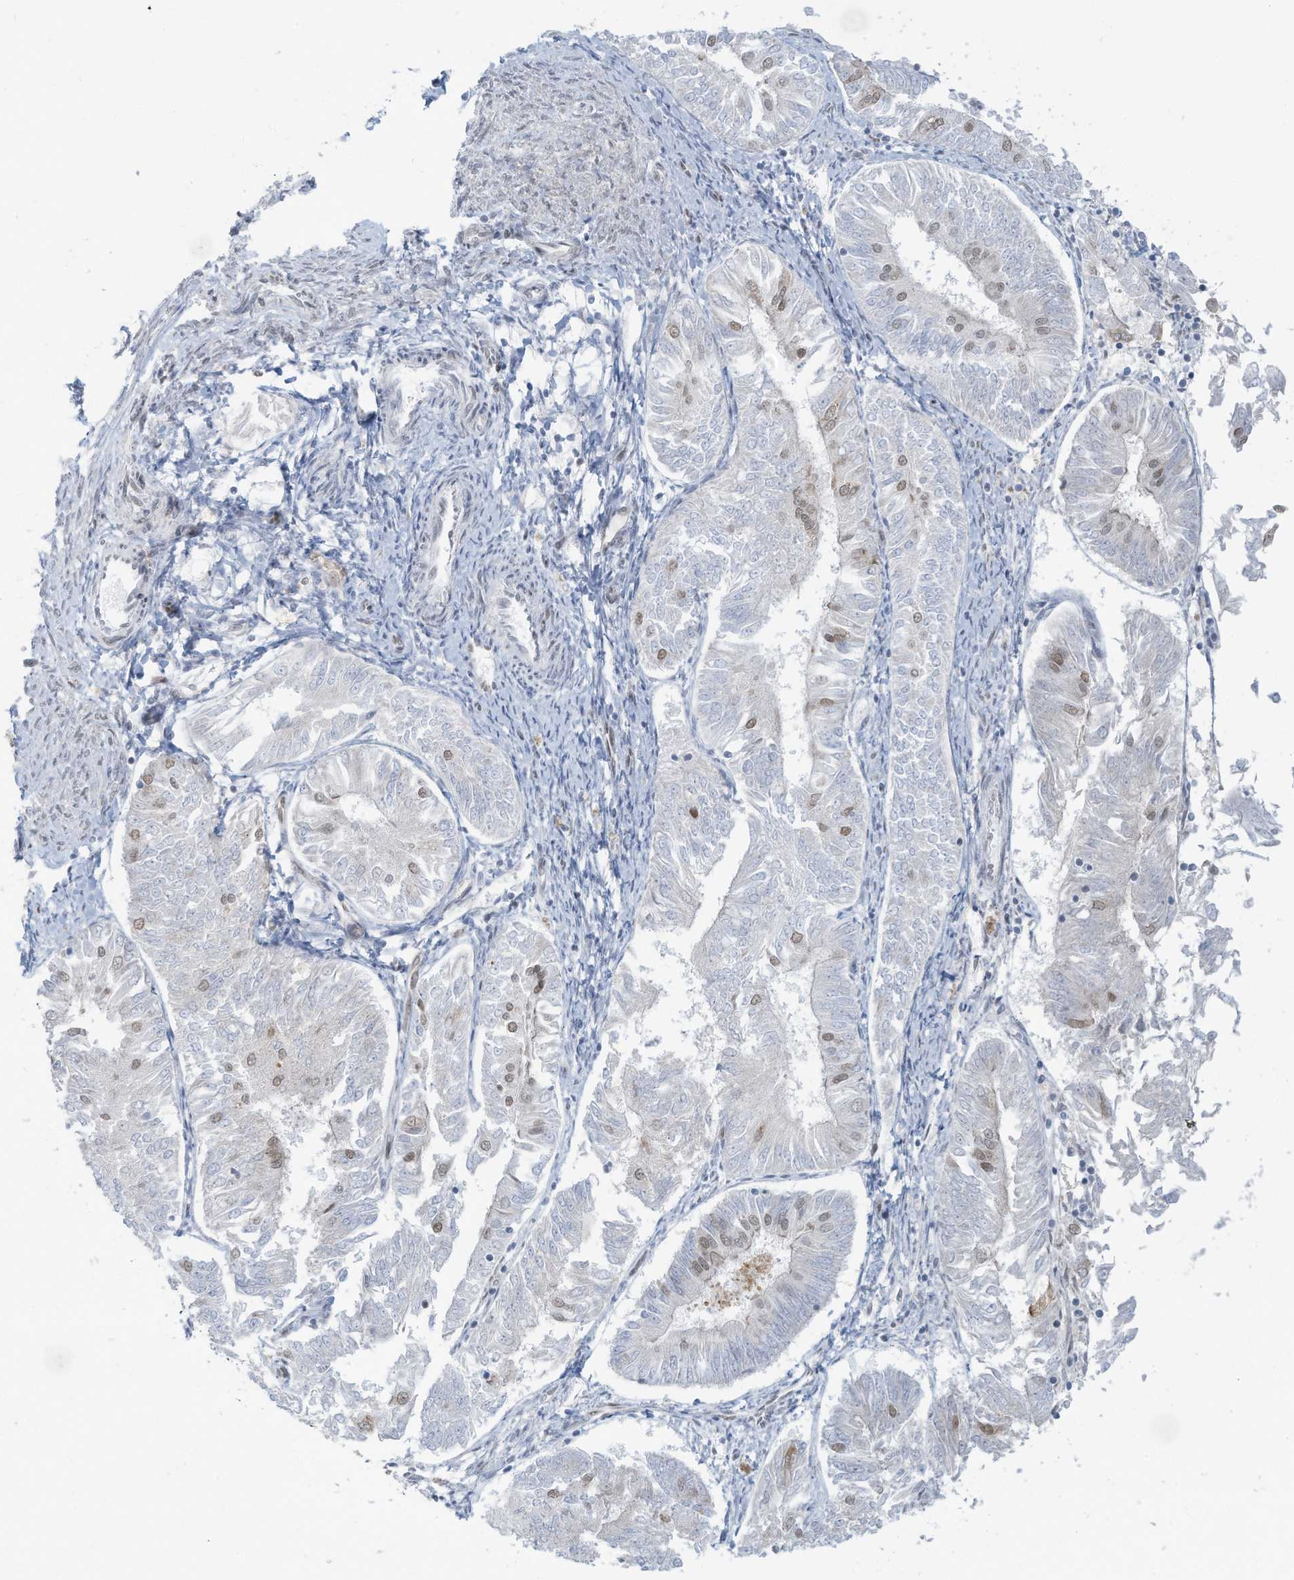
{"staining": {"intensity": "moderate", "quantity": "<25%", "location": "nuclear"}, "tissue": "endometrial cancer", "cell_type": "Tumor cells", "image_type": "cancer", "snomed": [{"axis": "morphology", "description": "Adenocarcinoma, NOS"}, {"axis": "topography", "description": "Endometrium"}], "caption": "A brown stain highlights moderate nuclear staining of a protein in human endometrial cancer (adenocarcinoma) tumor cells. (brown staining indicates protein expression, while blue staining denotes nuclei).", "gene": "ECT2L", "patient": {"sex": "female", "age": 58}}